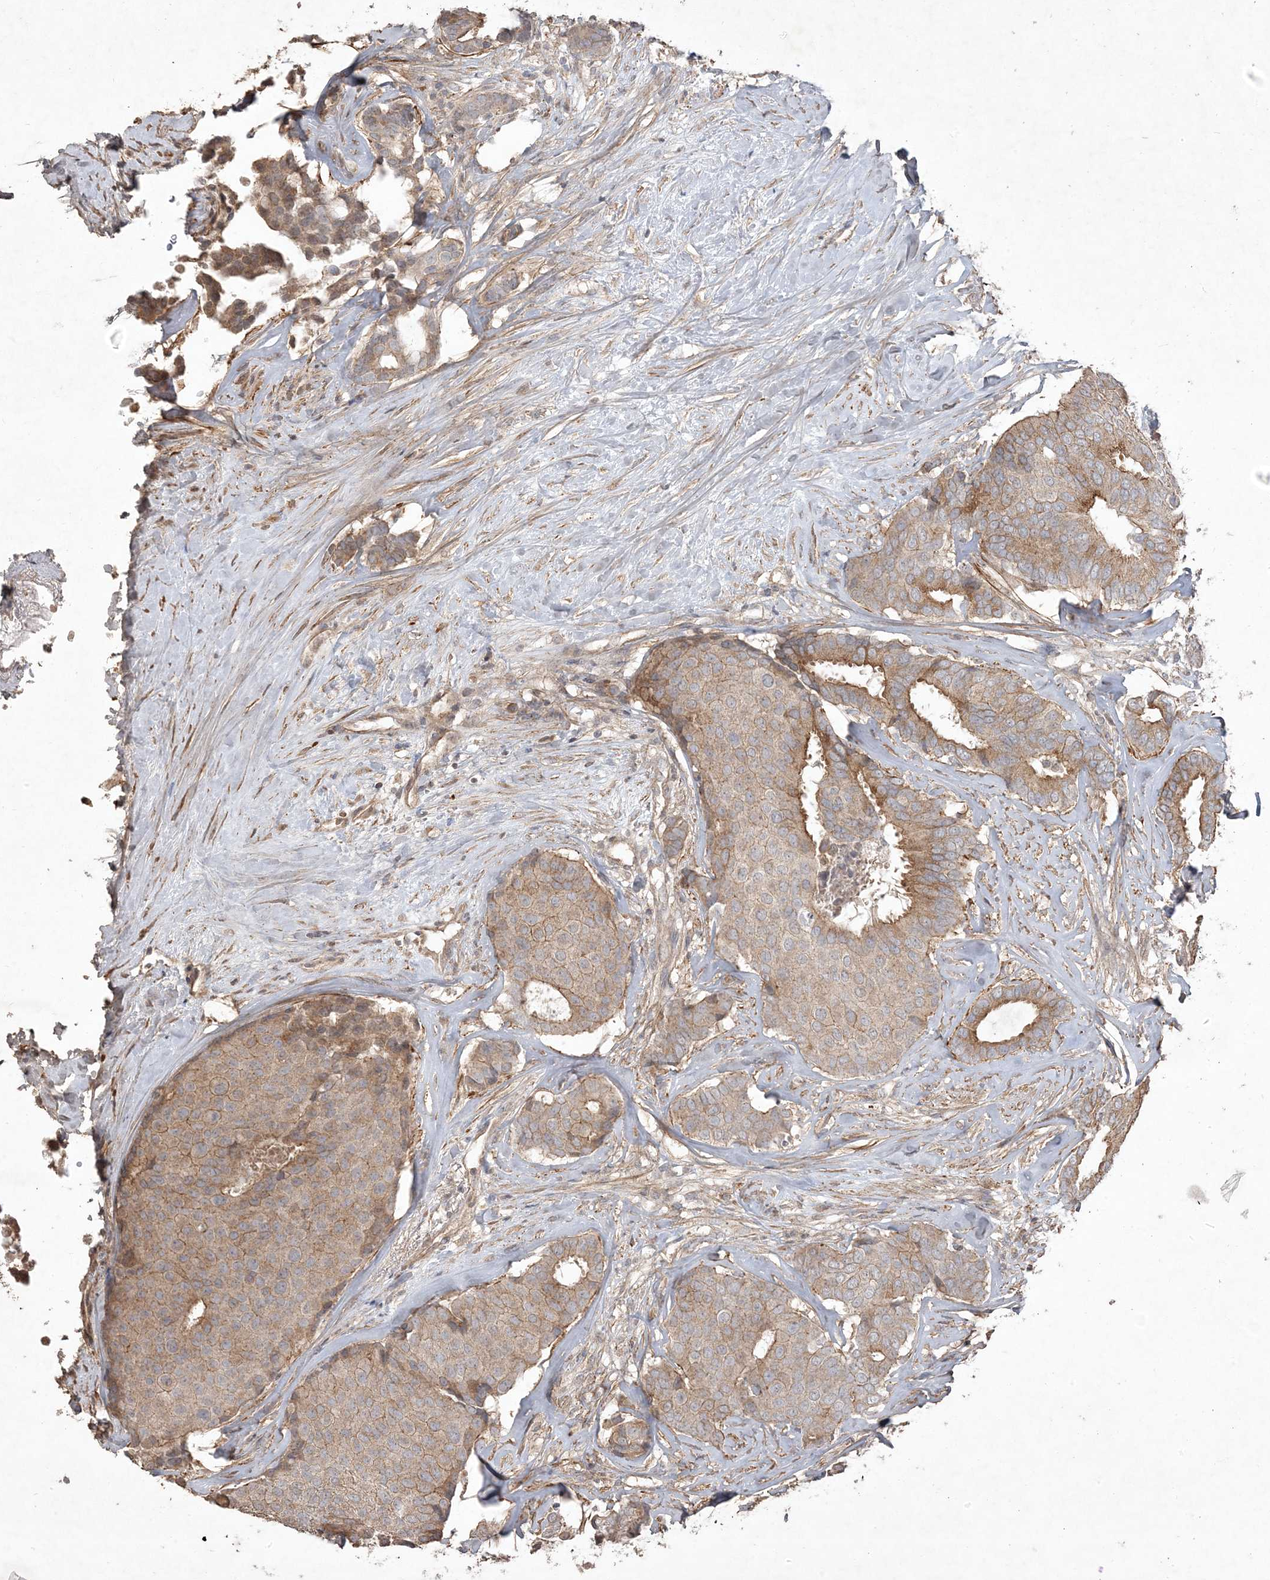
{"staining": {"intensity": "weak", "quantity": ">75%", "location": "cytoplasmic/membranous"}, "tissue": "breast cancer", "cell_type": "Tumor cells", "image_type": "cancer", "snomed": [{"axis": "morphology", "description": "Duct carcinoma"}, {"axis": "topography", "description": "Breast"}], "caption": "Protein expression analysis of human breast invasive ductal carcinoma reveals weak cytoplasmic/membranous expression in about >75% of tumor cells. Using DAB (3,3'-diaminobenzidine) (brown) and hematoxylin (blue) stains, captured at high magnification using brightfield microscopy.", "gene": "PRRT3", "patient": {"sex": "female", "age": 75}}